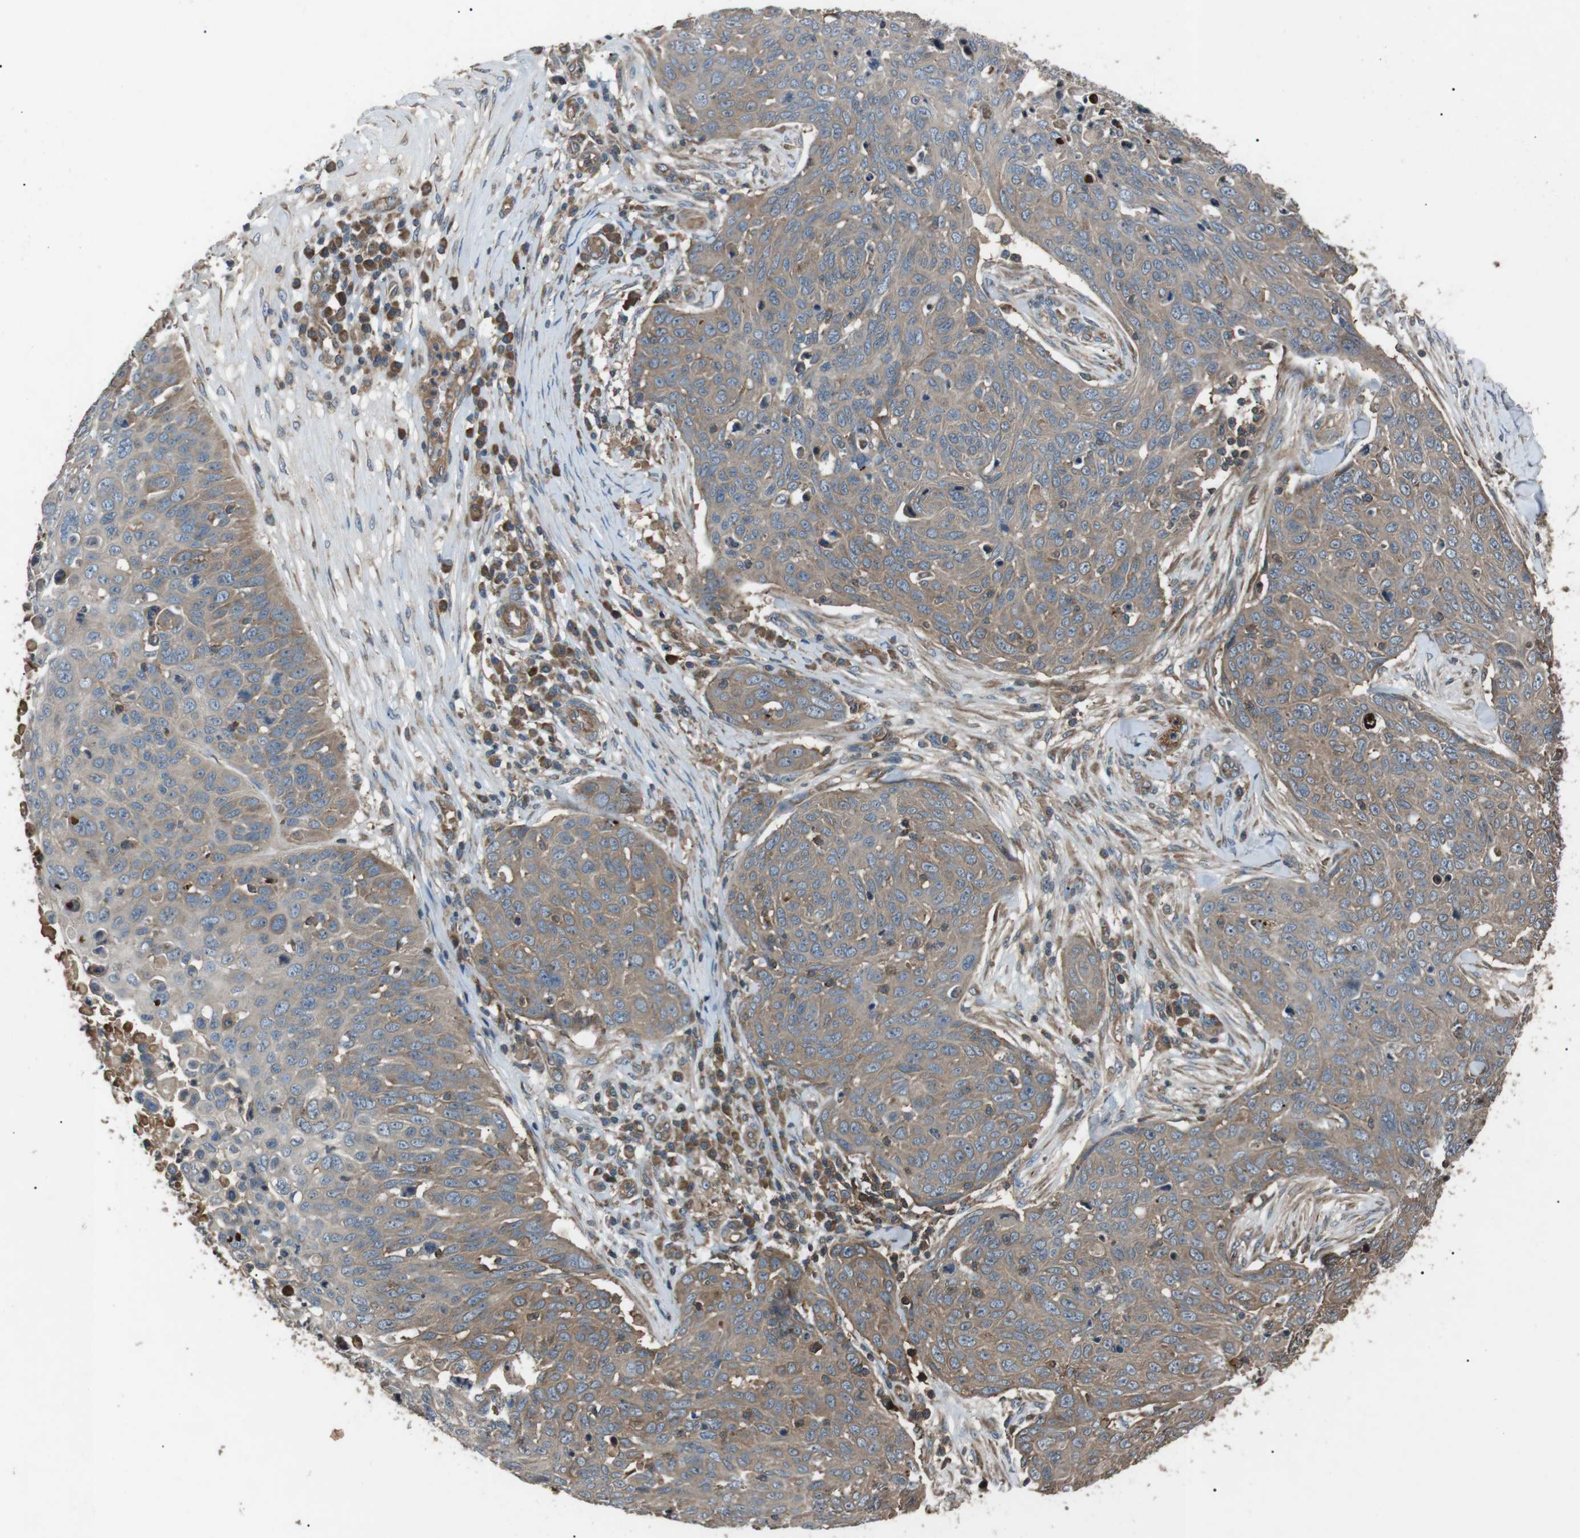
{"staining": {"intensity": "weak", "quantity": ">75%", "location": "cytoplasmic/membranous"}, "tissue": "skin cancer", "cell_type": "Tumor cells", "image_type": "cancer", "snomed": [{"axis": "morphology", "description": "Squamous cell carcinoma in situ, NOS"}, {"axis": "morphology", "description": "Squamous cell carcinoma, NOS"}, {"axis": "topography", "description": "Skin"}], "caption": "DAB (3,3'-diaminobenzidine) immunohistochemical staining of squamous cell carcinoma (skin) reveals weak cytoplasmic/membranous protein staining in approximately >75% of tumor cells.", "gene": "GPR161", "patient": {"sex": "male", "age": 93}}